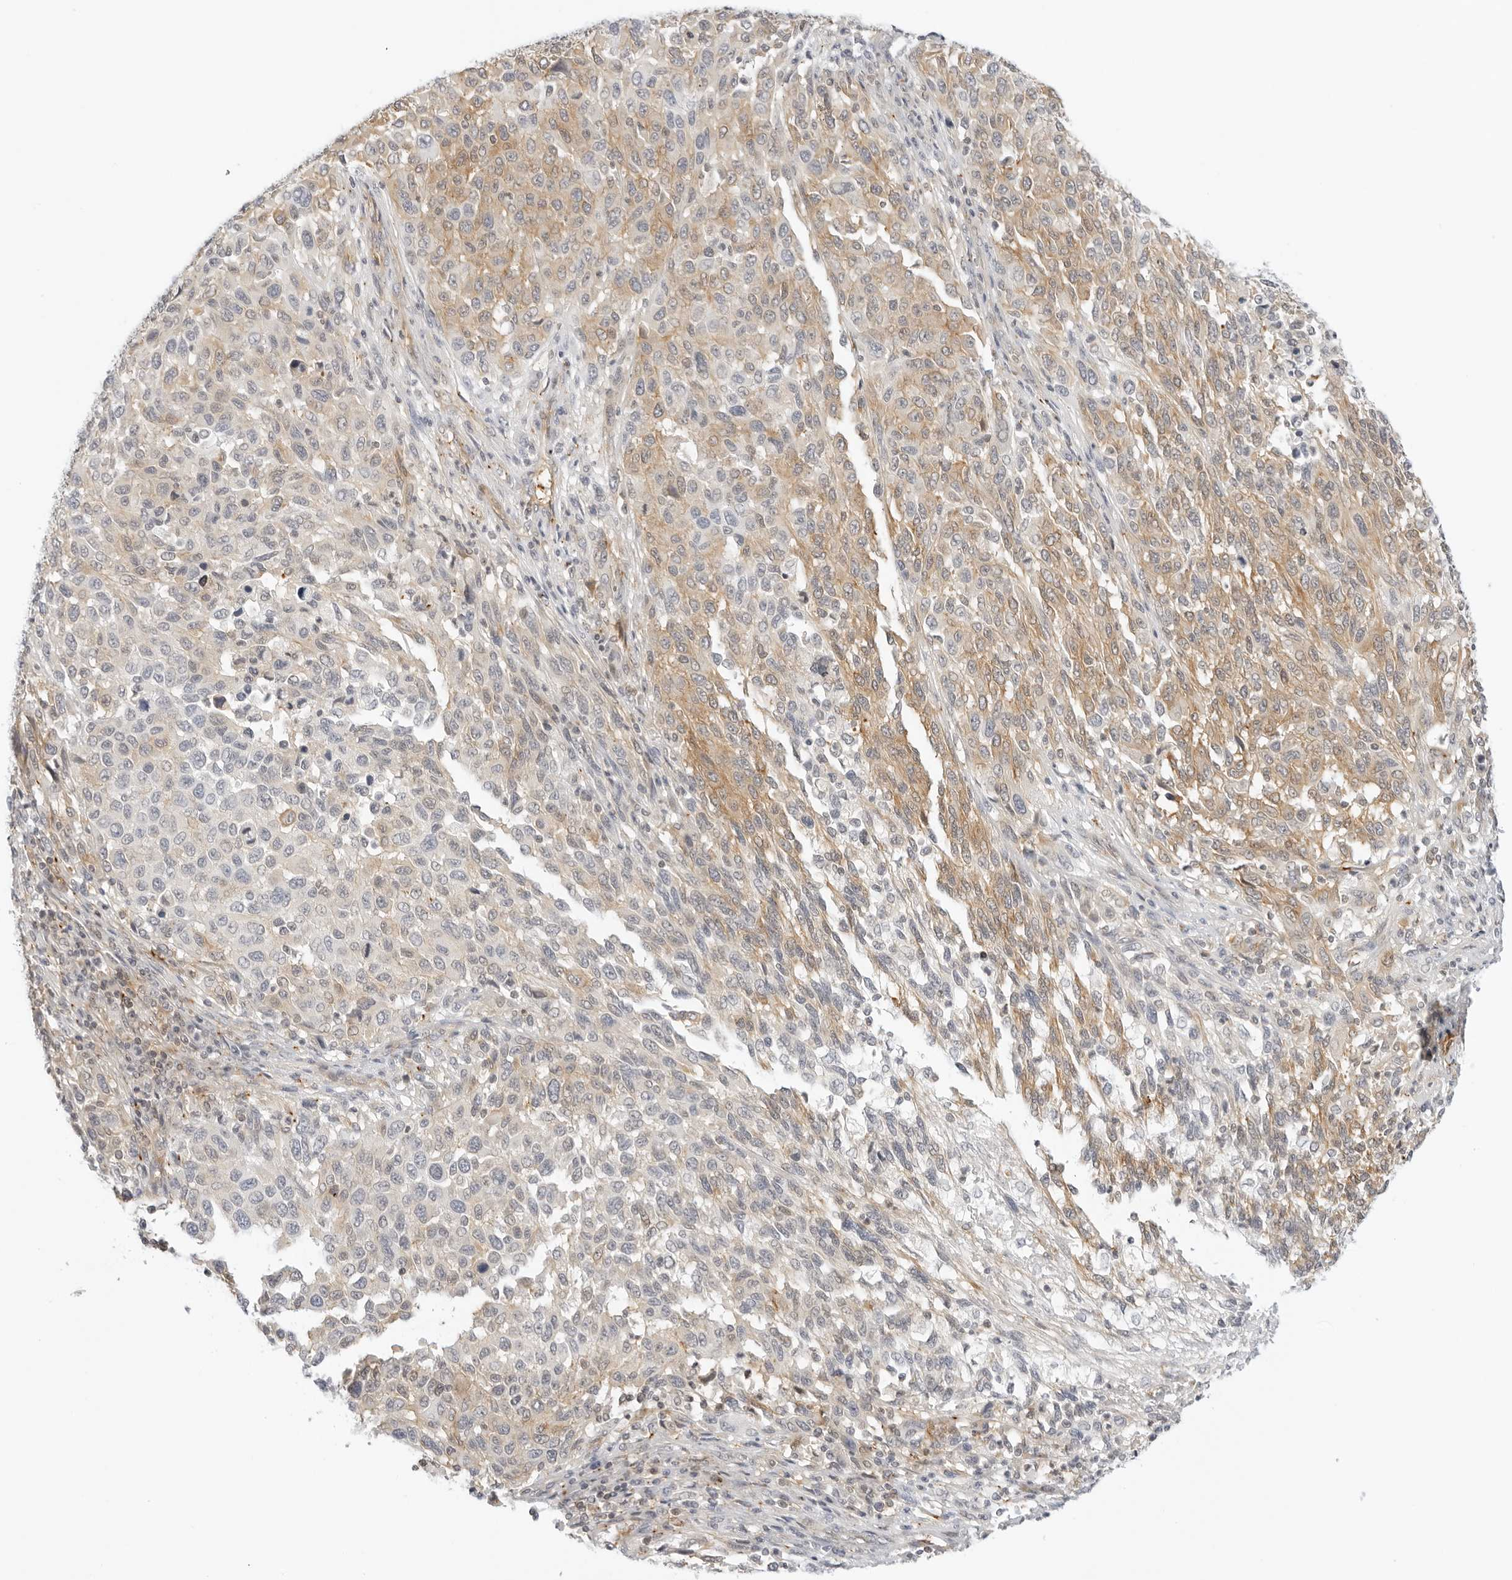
{"staining": {"intensity": "moderate", "quantity": "<25%", "location": "cytoplasmic/membranous"}, "tissue": "melanoma", "cell_type": "Tumor cells", "image_type": "cancer", "snomed": [{"axis": "morphology", "description": "Malignant melanoma, Metastatic site"}, {"axis": "topography", "description": "Lymph node"}], "caption": "The histopathology image shows staining of melanoma, revealing moderate cytoplasmic/membranous protein positivity (brown color) within tumor cells.", "gene": "OSCP1", "patient": {"sex": "male", "age": 61}}